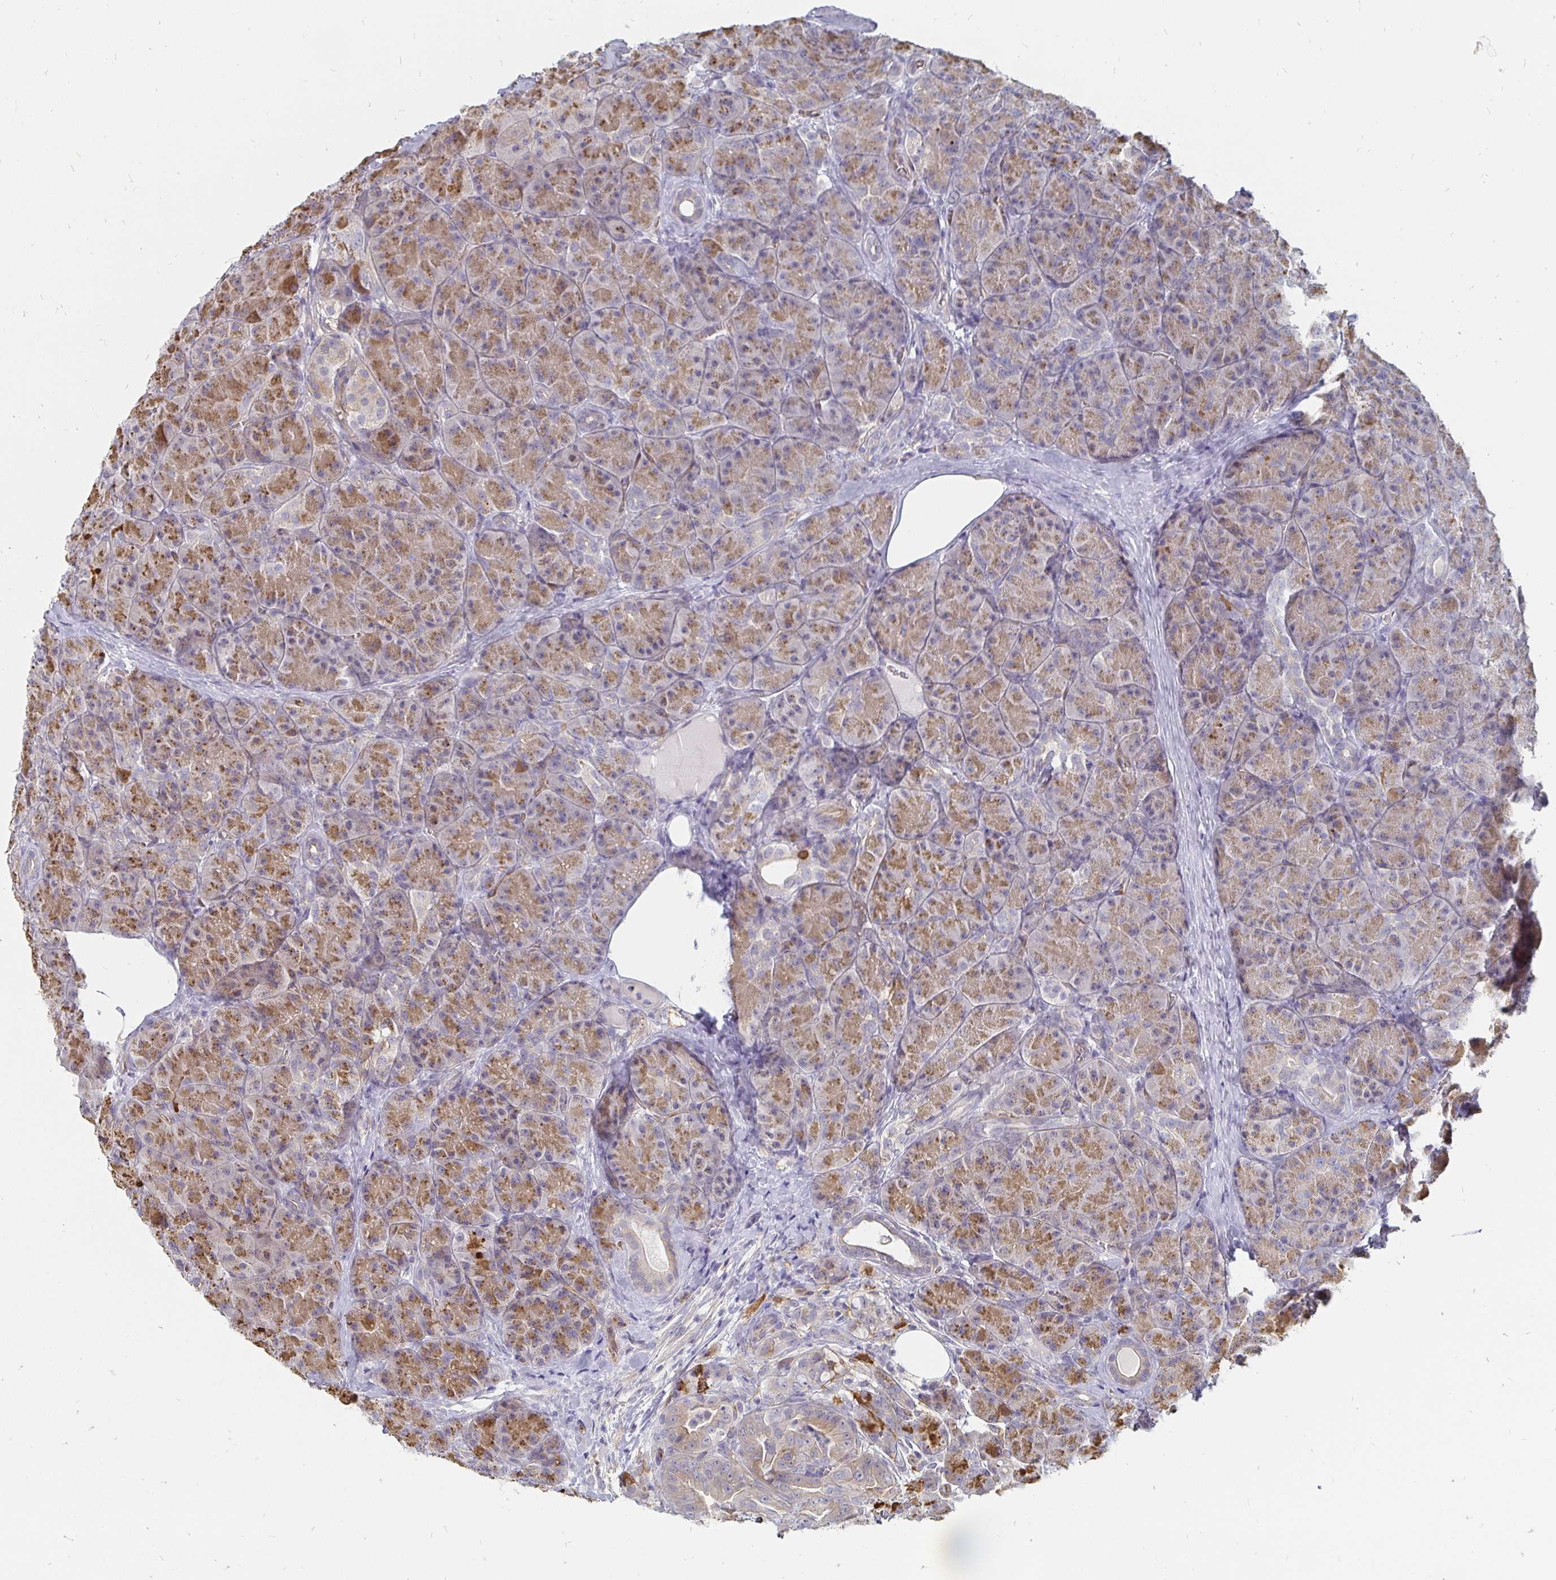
{"staining": {"intensity": "moderate", "quantity": ">75%", "location": "cytoplasmic/membranous"}, "tissue": "pancreas", "cell_type": "Exocrine glandular cells", "image_type": "normal", "snomed": [{"axis": "morphology", "description": "Normal tissue, NOS"}, {"axis": "topography", "description": "Pancreas"}], "caption": "Approximately >75% of exocrine glandular cells in unremarkable human pancreas exhibit moderate cytoplasmic/membranous protein expression as visualized by brown immunohistochemical staining.", "gene": "CCDC85A", "patient": {"sex": "male", "age": 57}}